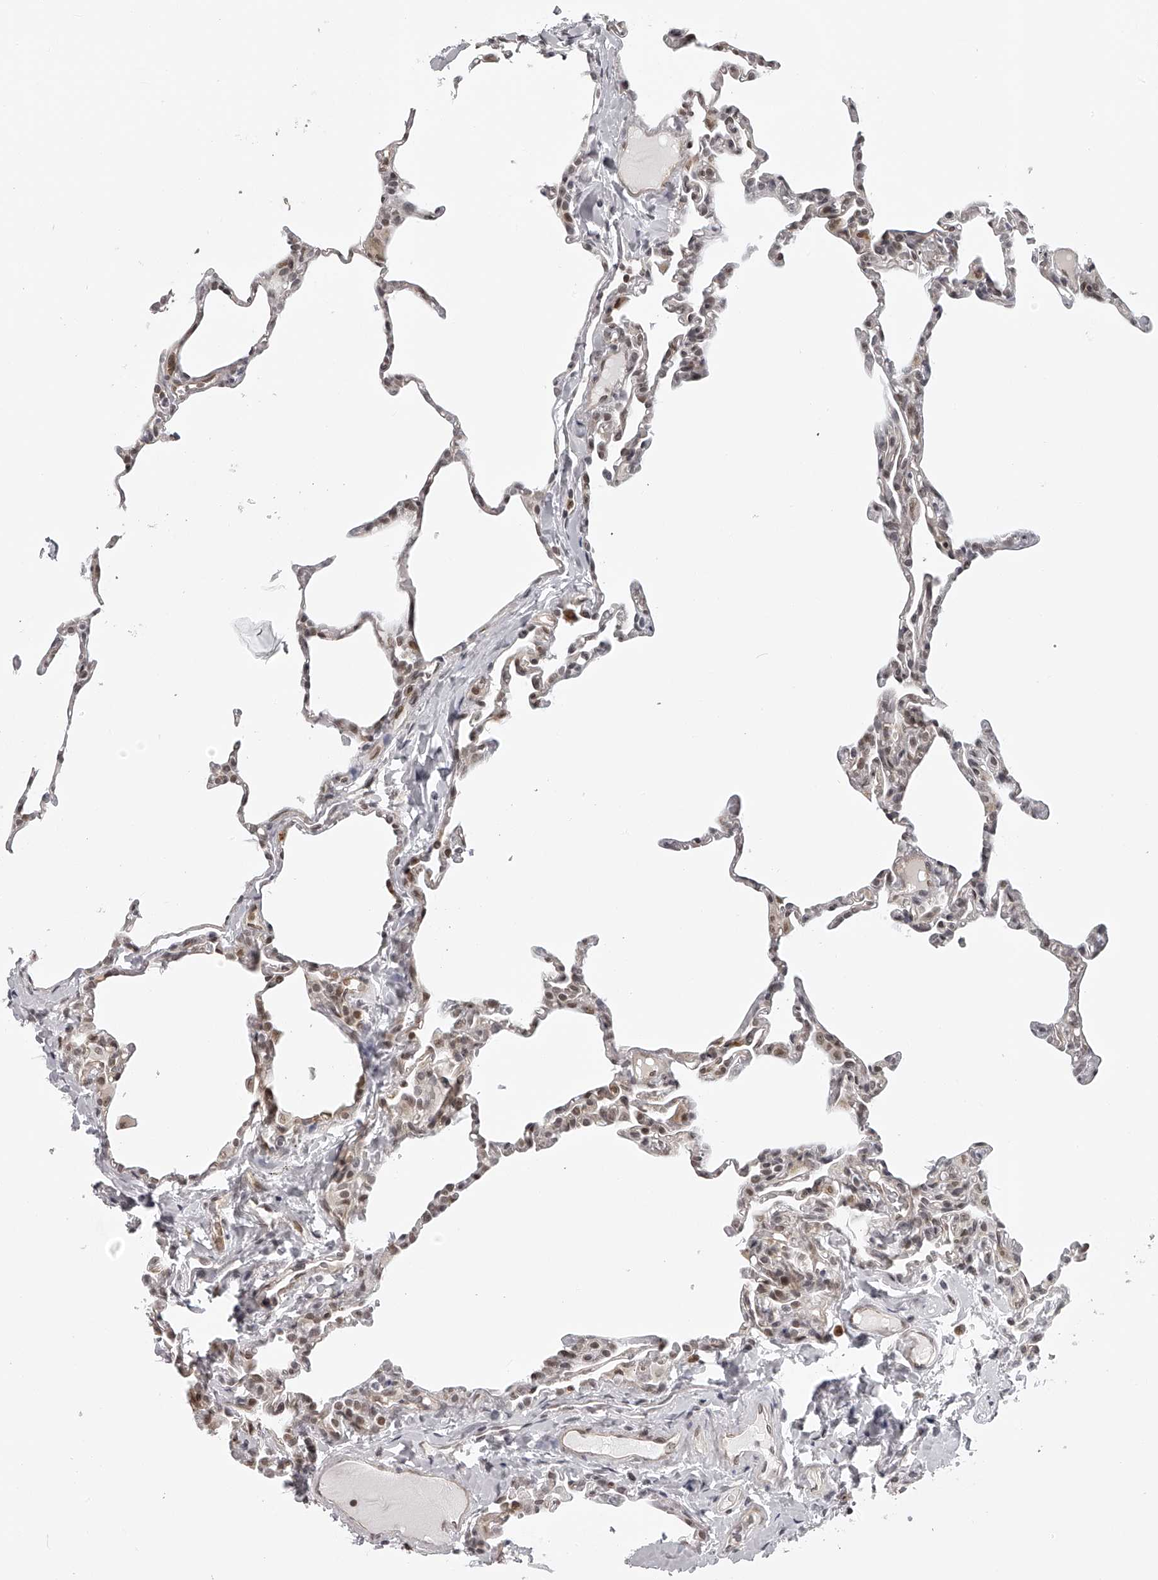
{"staining": {"intensity": "negative", "quantity": "none", "location": "none"}, "tissue": "lung", "cell_type": "Alveolar cells", "image_type": "normal", "snomed": [{"axis": "morphology", "description": "Normal tissue, NOS"}, {"axis": "topography", "description": "Lung"}], "caption": "Histopathology image shows no significant protein expression in alveolar cells of unremarkable lung.", "gene": "ODF2L", "patient": {"sex": "male", "age": 20}}